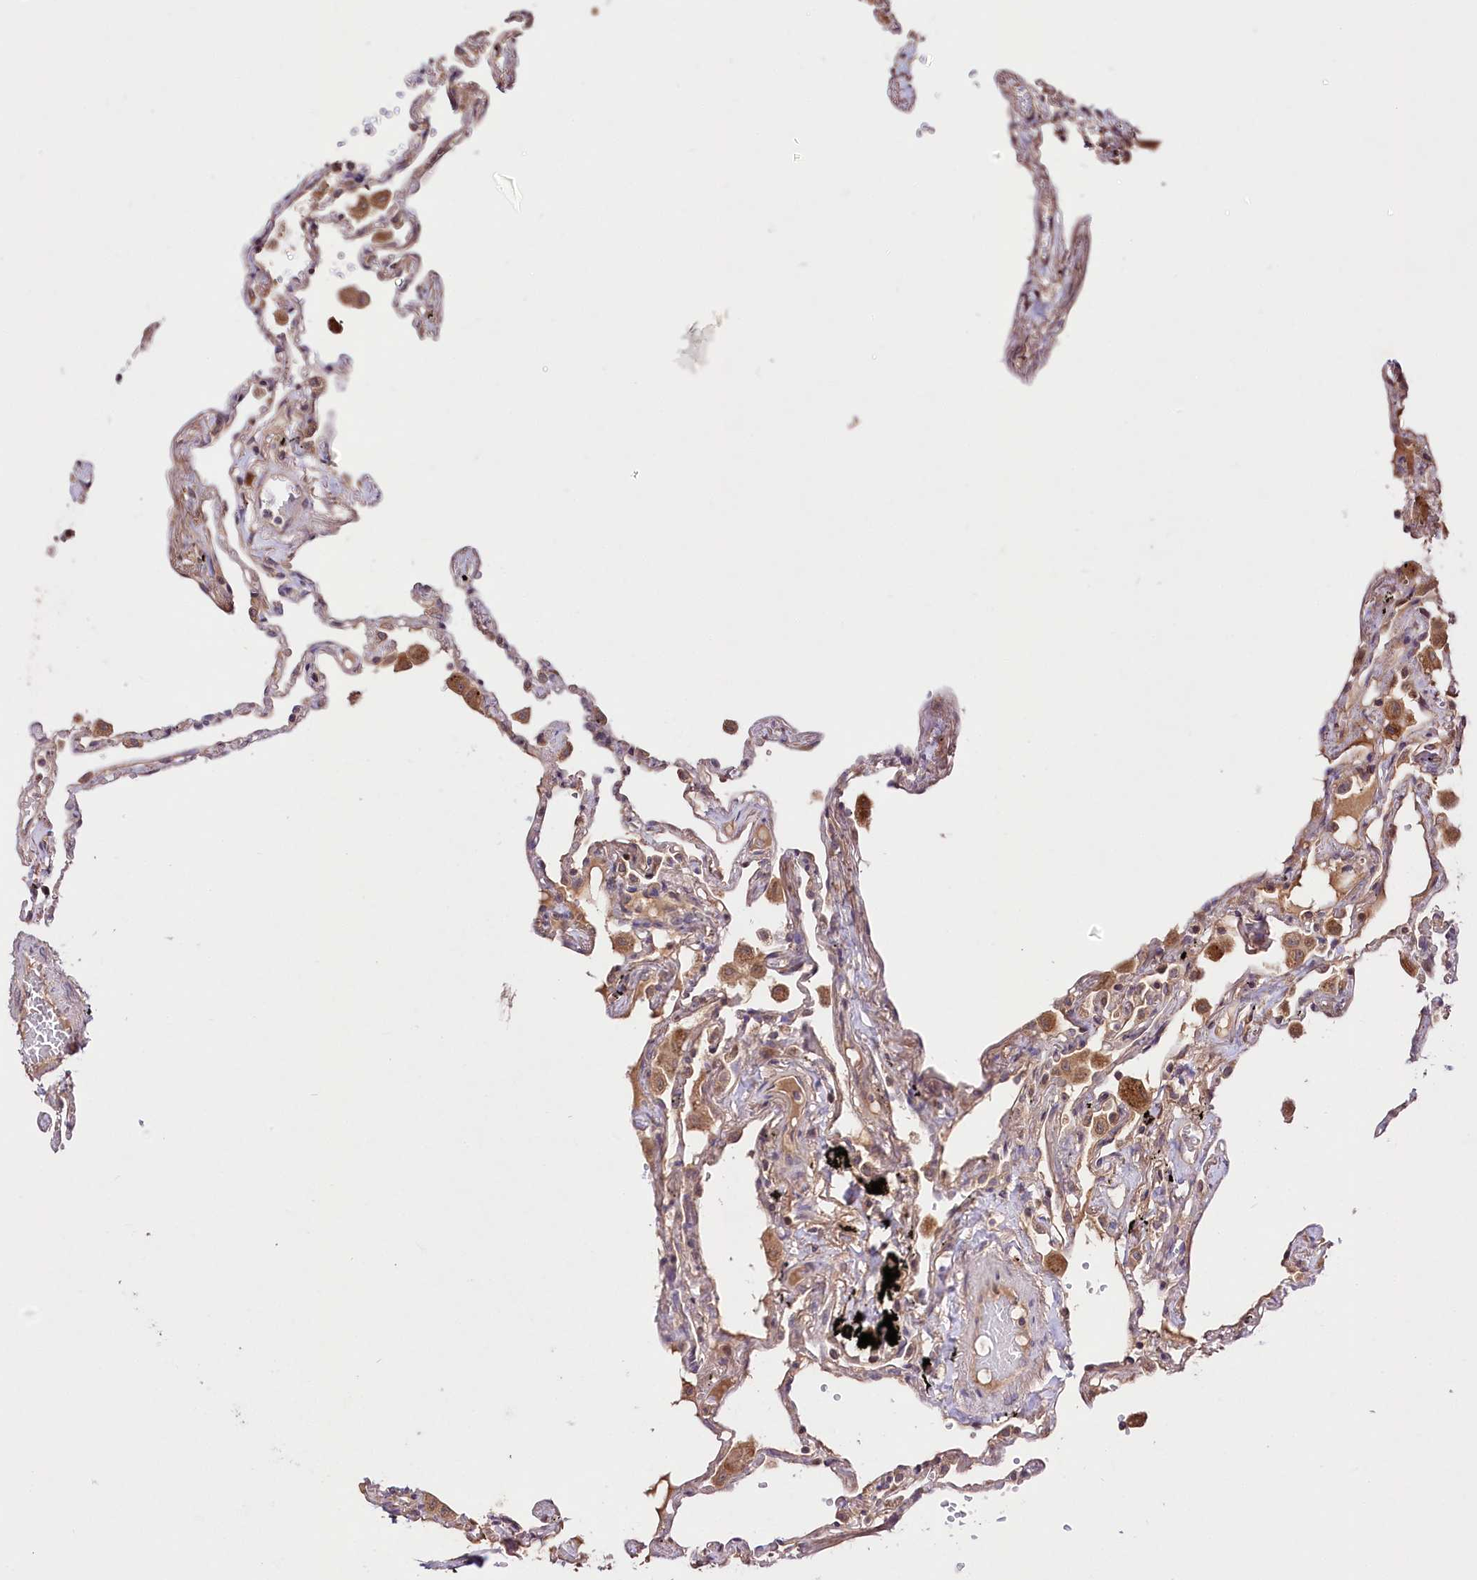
{"staining": {"intensity": "weak", "quantity": "25%-75%", "location": "cytoplasmic/membranous,nuclear"}, "tissue": "lung", "cell_type": "Alveolar cells", "image_type": "normal", "snomed": [{"axis": "morphology", "description": "Normal tissue, NOS"}, {"axis": "topography", "description": "Lung"}], "caption": "Protein expression analysis of benign human lung reveals weak cytoplasmic/membranous,nuclear positivity in approximately 25%-75% of alveolar cells. The staining is performed using DAB (3,3'-diaminobenzidine) brown chromogen to label protein expression. The nuclei are counter-stained blue using hematoxylin.", "gene": "TNPO3", "patient": {"sex": "female", "age": 67}}